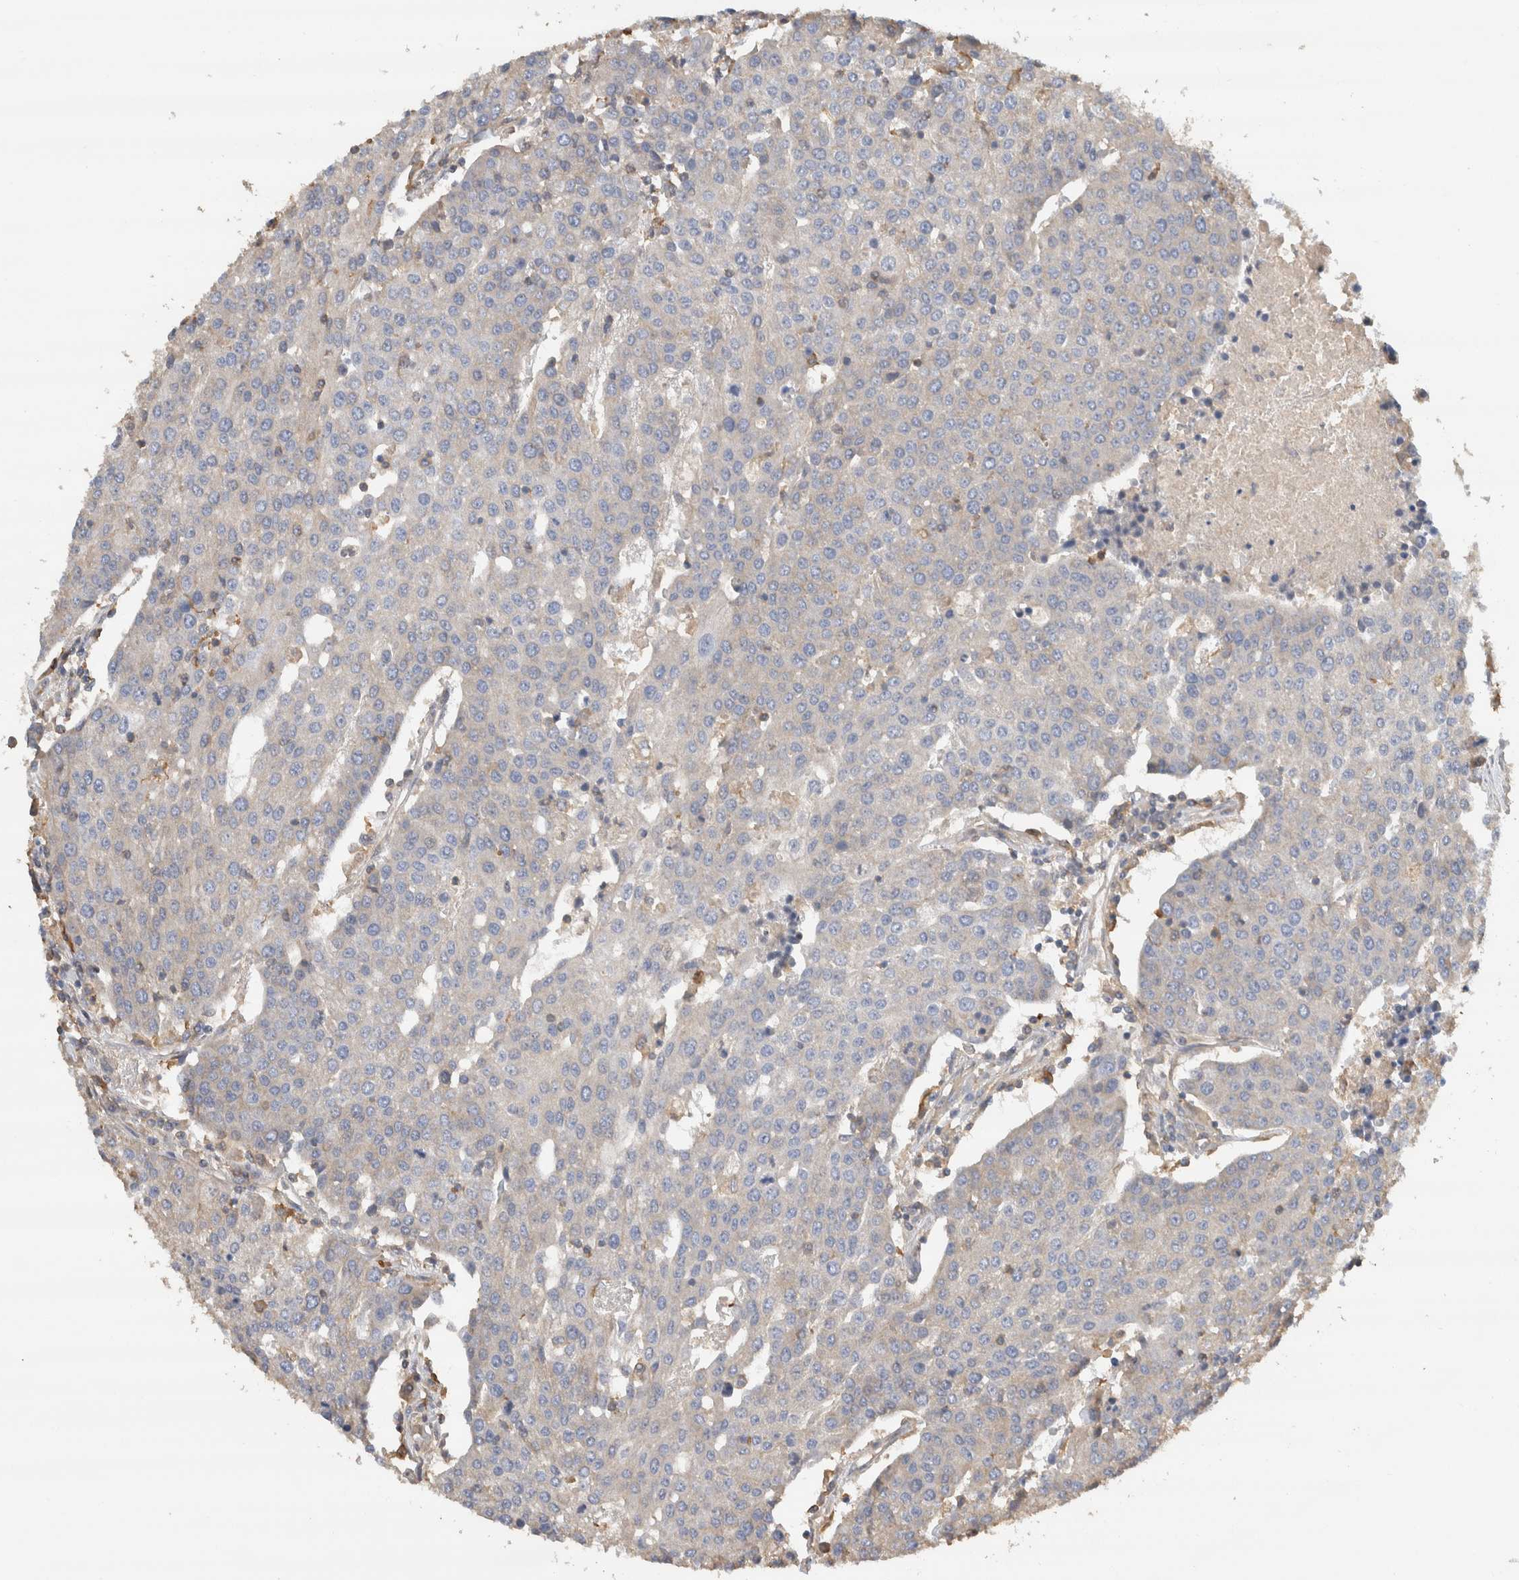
{"staining": {"intensity": "negative", "quantity": "none", "location": "none"}, "tissue": "urothelial cancer", "cell_type": "Tumor cells", "image_type": "cancer", "snomed": [{"axis": "morphology", "description": "Urothelial carcinoma, High grade"}, {"axis": "topography", "description": "Urinary bladder"}], "caption": "Tumor cells are negative for brown protein staining in urothelial cancer. Nuclei are stained in blue.", "gene": "EIF4G3", "patient": {"sex": "female", "age": 85}}